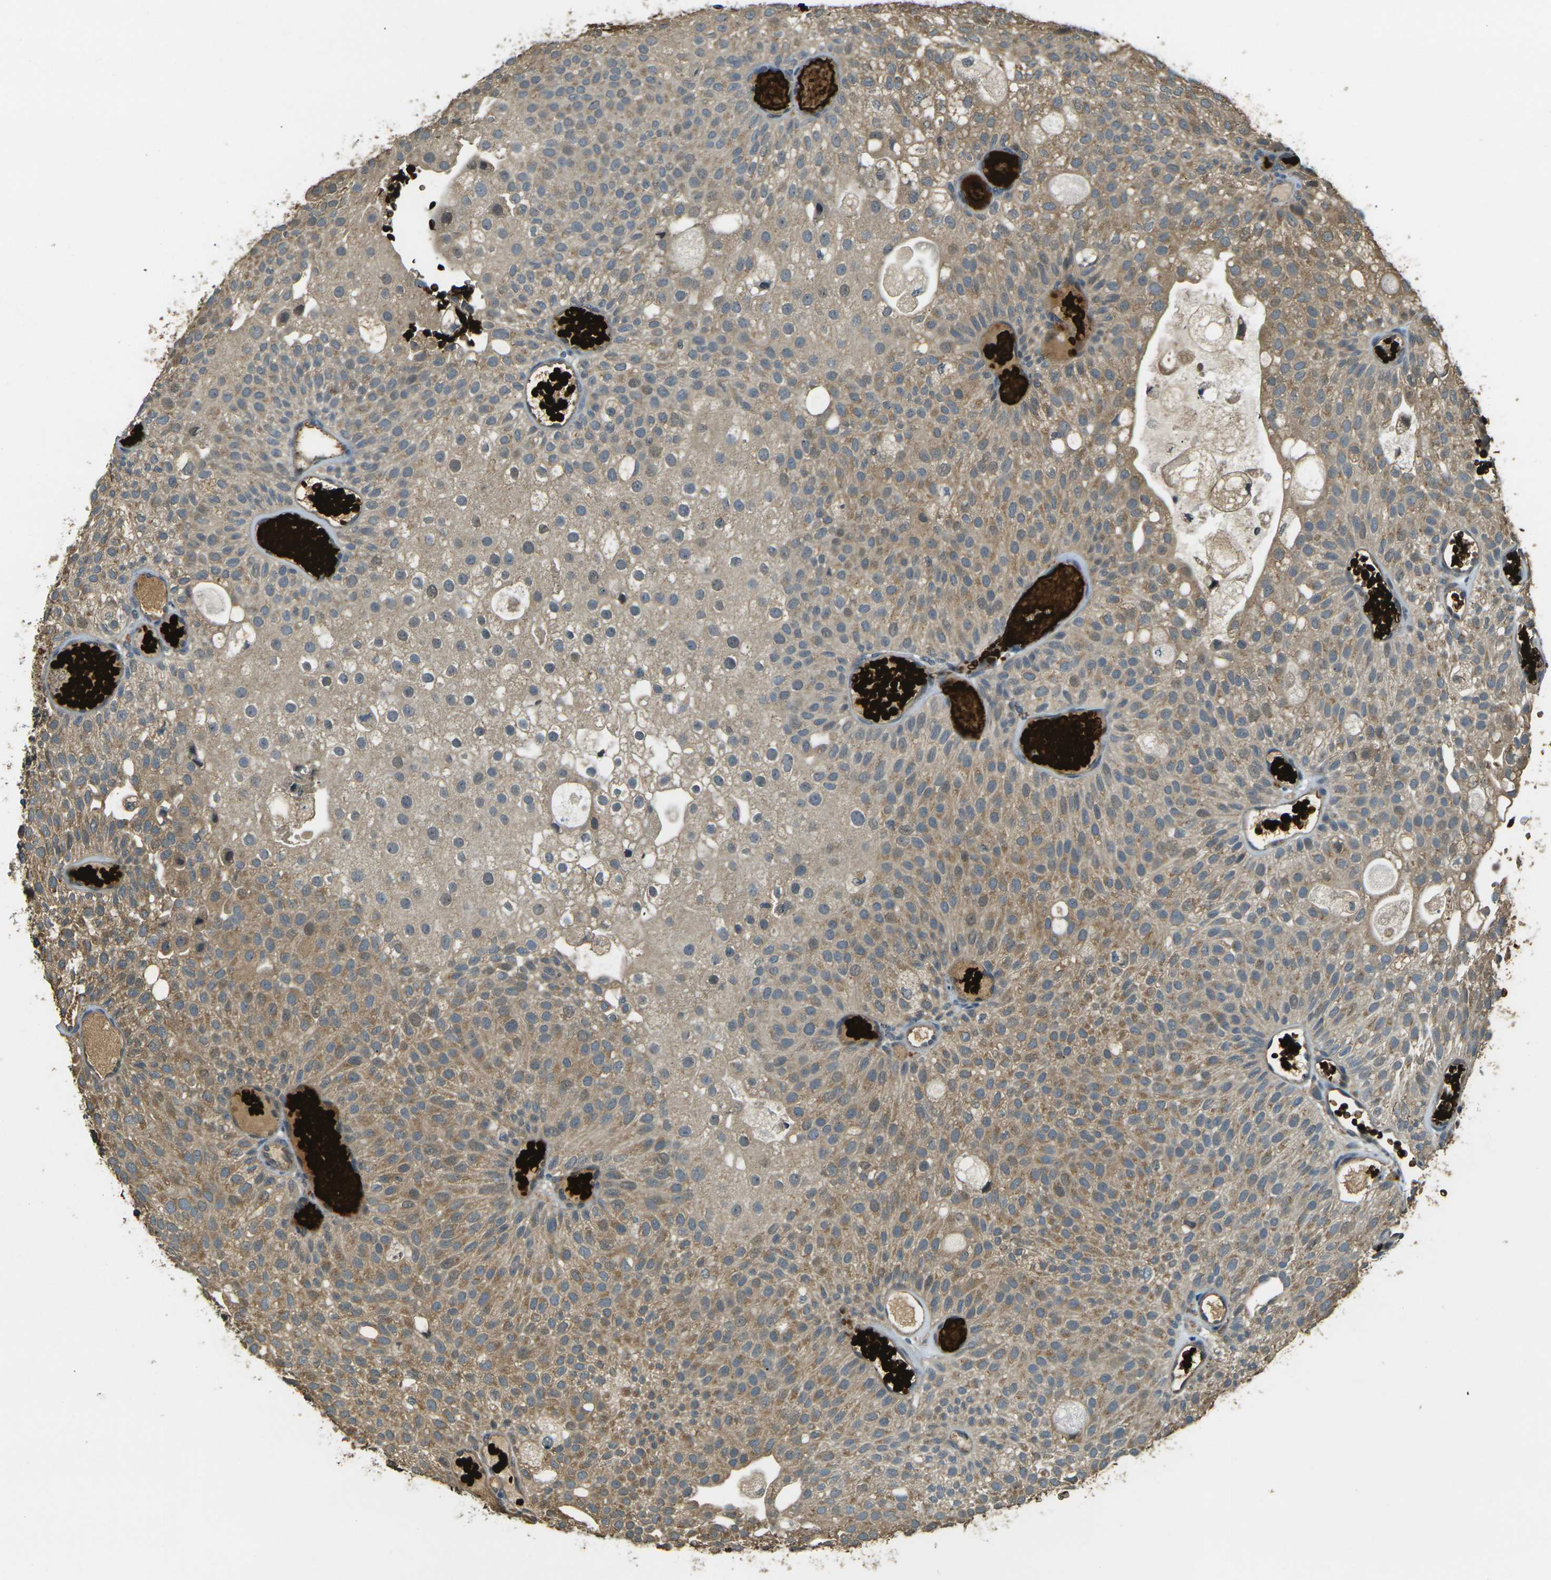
{"staining": {"intensity": "moderate", "quantity": "25%-75%", "location": "cytoplasmic/membranous"}, "tissue": "urothelial cancer", "cell_type": "Tumor cells", "image_type": "cancer", "snomed": [{"axis": "morphology", "description": "Urothelial carcinoma, Low grade"}, {"axis": "topography", "description": "Urinary bladder"}], "caption": "Urothelial cancer stained with a brown dye exhibits moderate cytoplasmic/membranous positive expression in about 25%-75% of tumor cells.", "gene": "TOR1A", "patient": {"sex": "male", "age": 78}}